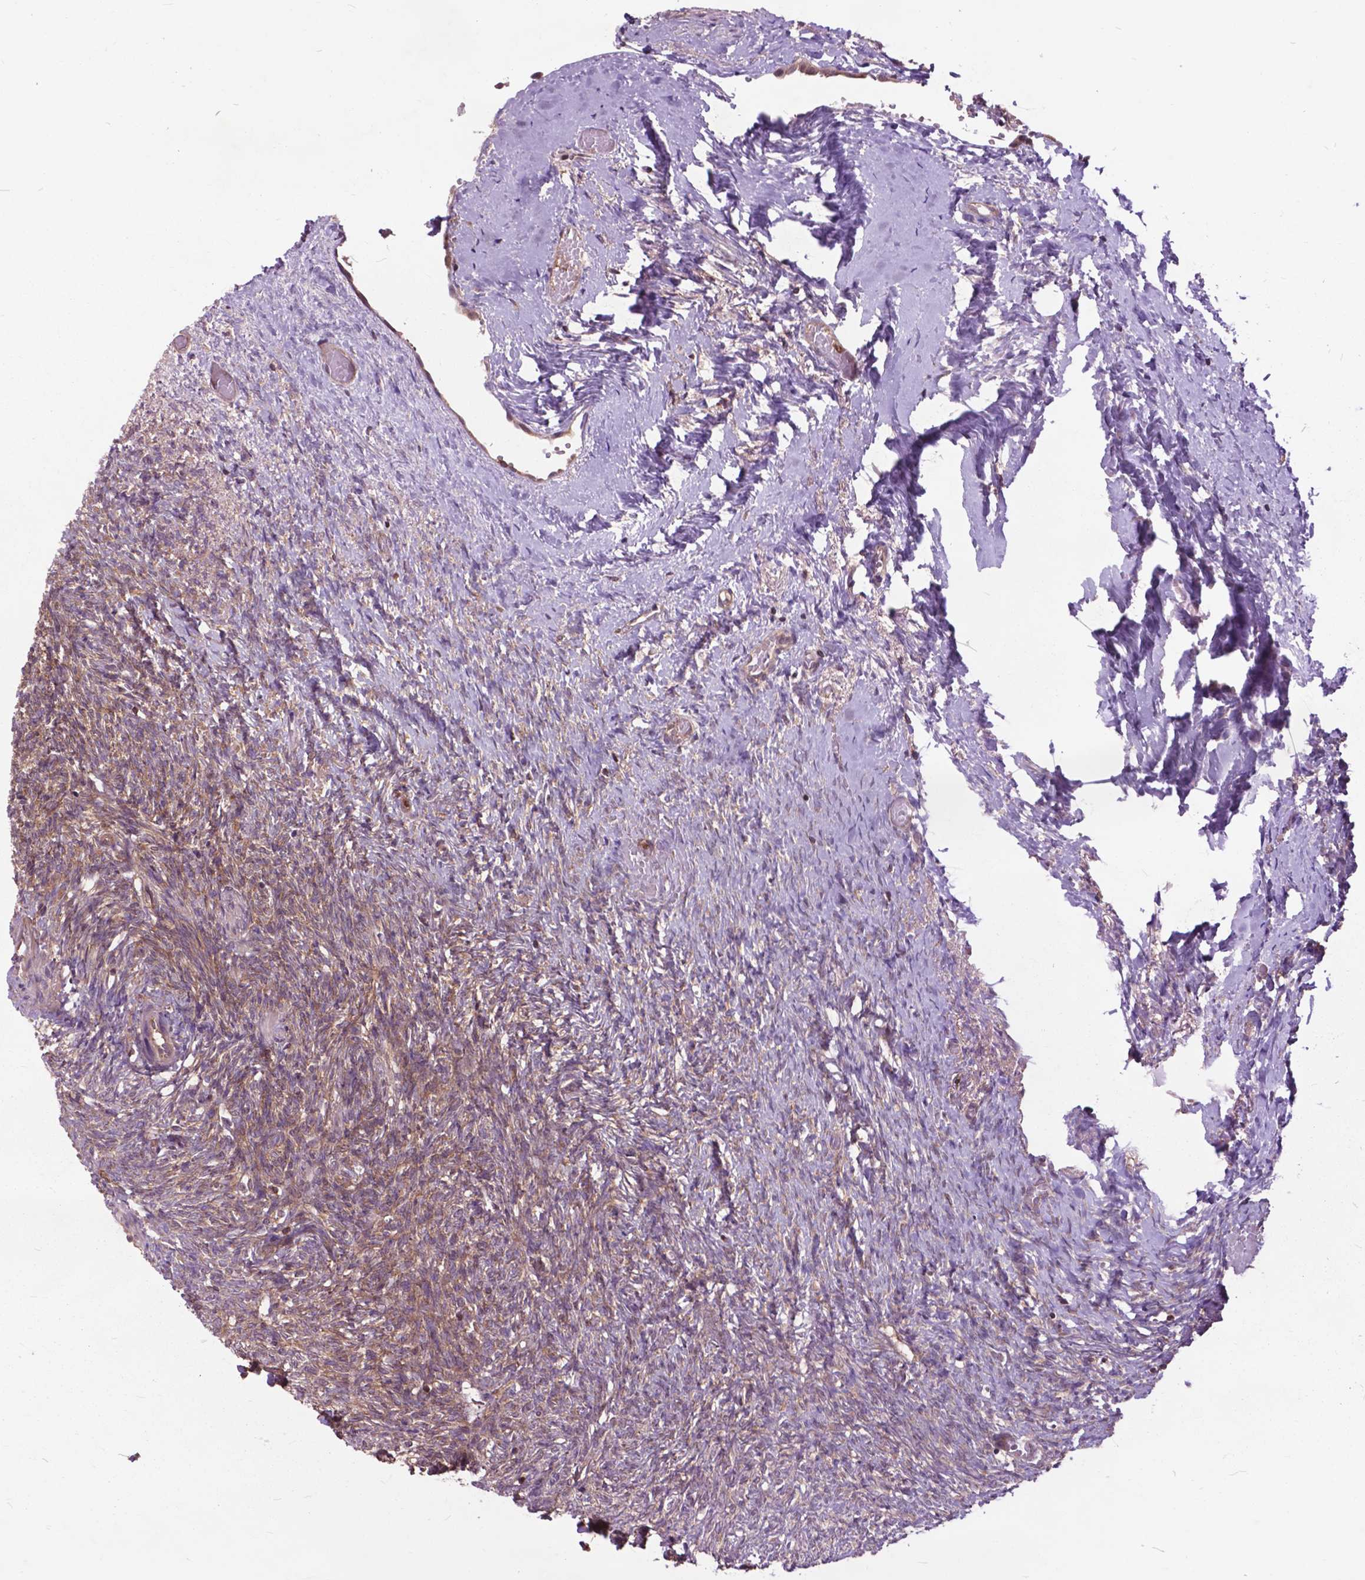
{"staining": {"intensity": "weak", "quantity": ">75%", "location": "cytoplasmic/membranous"}, "tissue": "ovary", "cell_type": "Follicle cells", "image_type": "normal", "snomed": [{"axis": "morphology", "description": "Normal tissue, NOS"}, {"axis": "topography", "description": "Ovary"}], "caption": "Immunohistochemistry (IHC) staining of normal ovary, which exhibits low levels of weak cytoplasmic/membranous staining in approximately >75% of follicle cells indicating weak cytoplasmic/membranous protein staining. The staining was performed using DAB (3,3'-diaminobenzidine) (brown) for protein detection and nuclei were counterstained in hematoxylin (blue).", "gene": "ARAF", "patient": {"sex": "female", "age": 46}}